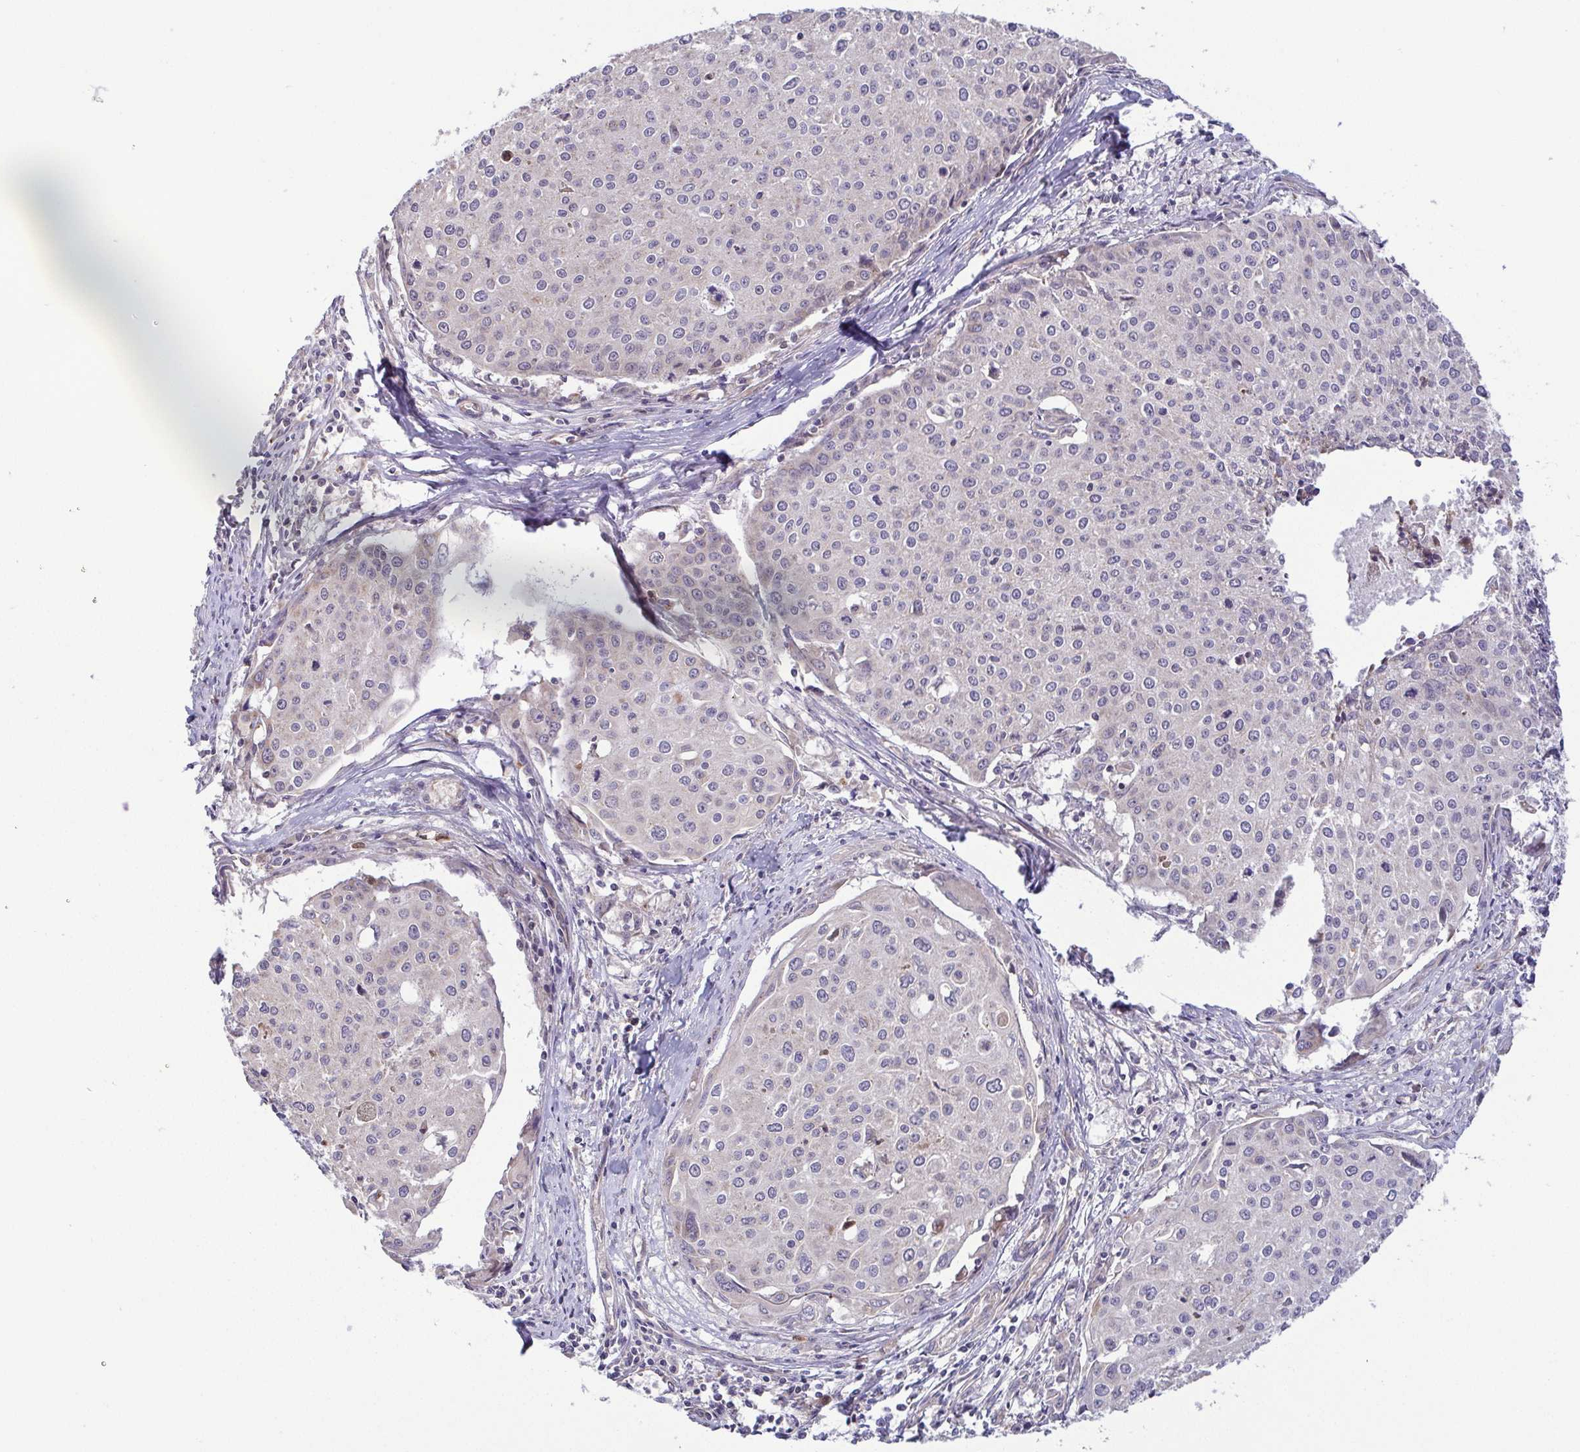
{"staining": {"intensity": "negative", "quantity": "none", "location": "none"}, "tissue": "cervical cancer", "cell_type": "Tumor cells", "image_type": "cancer", "snomed": [{"axis": "morphology", "description": "Squamous cell carcinoma, NOS"}, {"axis": "topography", "description": "Cervix"}], "caption": "Immunohistochemistry photomicrograph of squamous cell carcinoma (cervical) stained for a protein (brown), which reveals no positivity in tumor cells. The staining was performed using DAB (3,3'-diaminobenzidine) to visualize the protein expression in brown, while the nuclei were stained in blue with hematoxylin (Magnification: 20x).", "gene": "OSBPL7", "patient": {"sex": "female", "age": 38}}